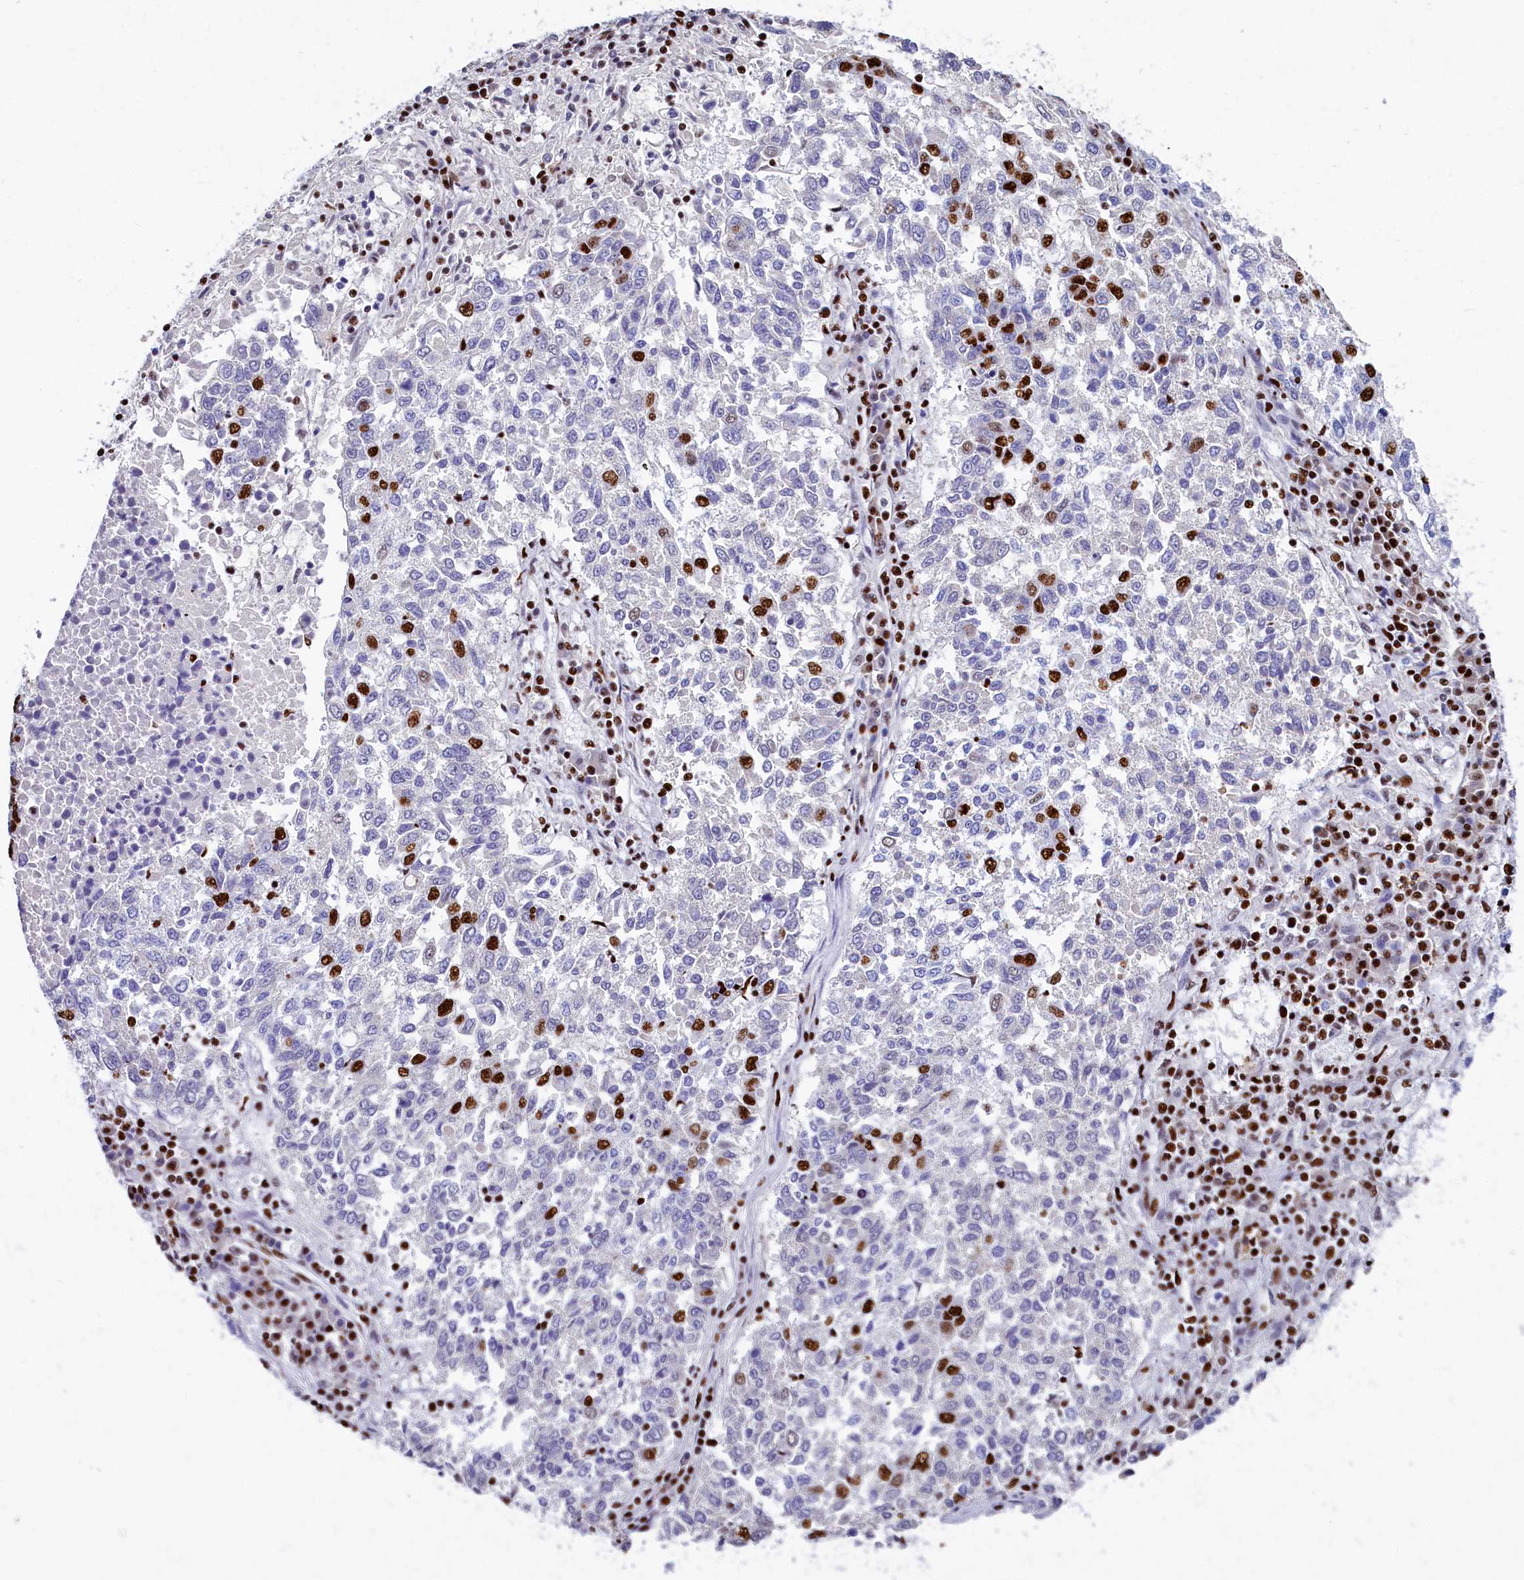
{"staining": {"intensity": "strong", "quantity": "<25%", "location": "nuclear"}, "tissue": "lung cancer", "cell_type": "Tumor cells", "image_type": "cancer", "snomed": [{"axis": "morphology", "description": "Squamous cell carcinoma, NOS"}, {"axis": "topography", "description": "Lung"}], "caption": "Immunohistochemistry photomicrograph of neoplastic tissue: human lung cancer stained using immunohistochemistry shows medium levels of strong protein expression localized specifically in the nuclear of tumor cells, appearing as a nuclear brown color.", "gene": "SRRM2", "patient": {"sex": "male", "age": 73}}